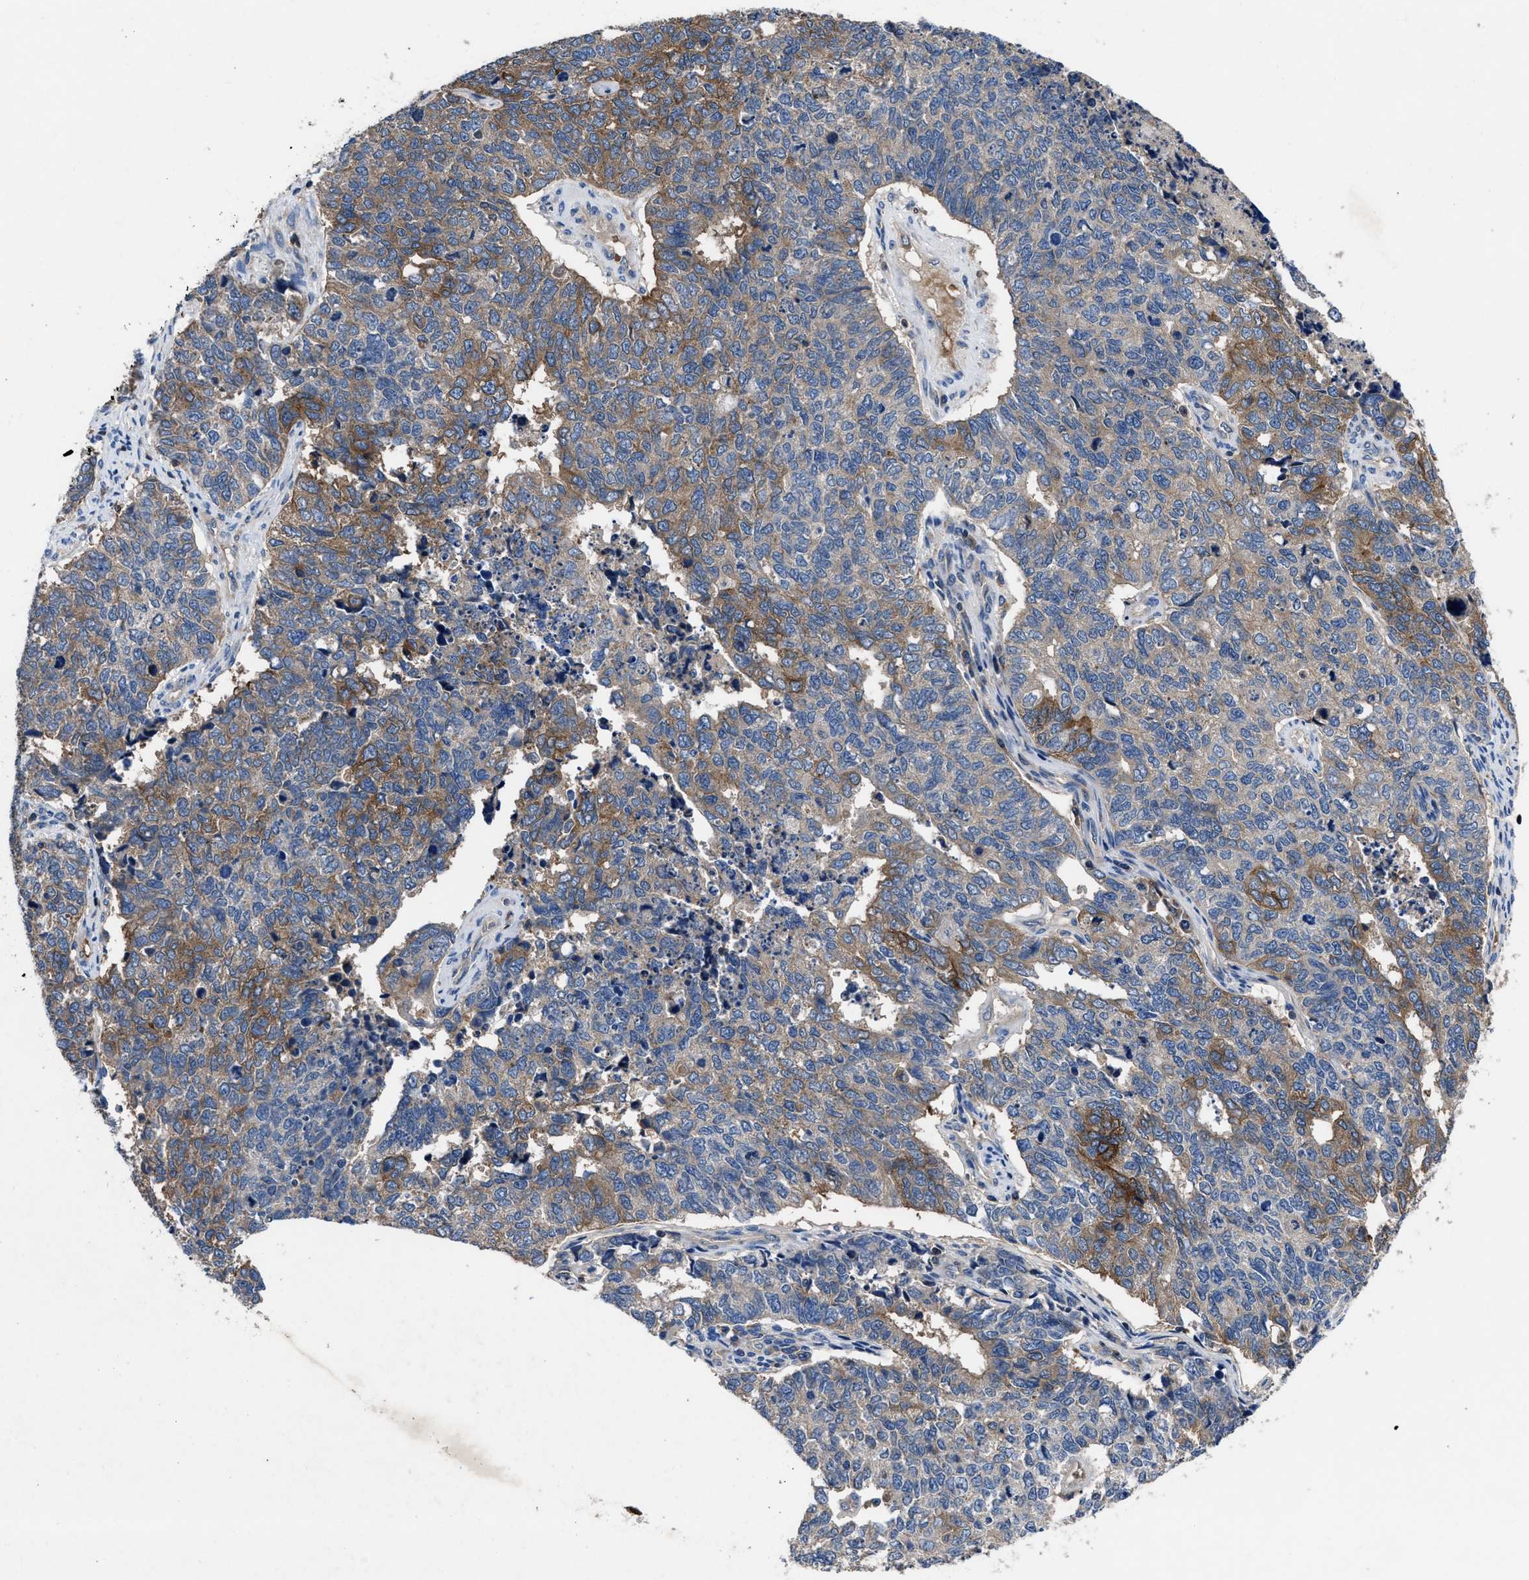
{"staining": {"intensity": "moderate", "quantity": "25%-75%", "location": "cytoplasmic/membranous"}, "tissue": "cervical cancer", "cell_type": "Tumor cells", "image_type": "cancer", "snomed": [{"axis": "morphology", "description": "Squamous cell carcinoma, NOS"}, {"axis": "topography", "description": "Cervix"}], "caption": "Moderate cytoplasmic/membranous expression is appreciated in approximately 25%-75% of tumor cells in squamous cell carcinoma (cervical).", "gene": "YBEY", "patient": {"sex": "female", "age": 63}}